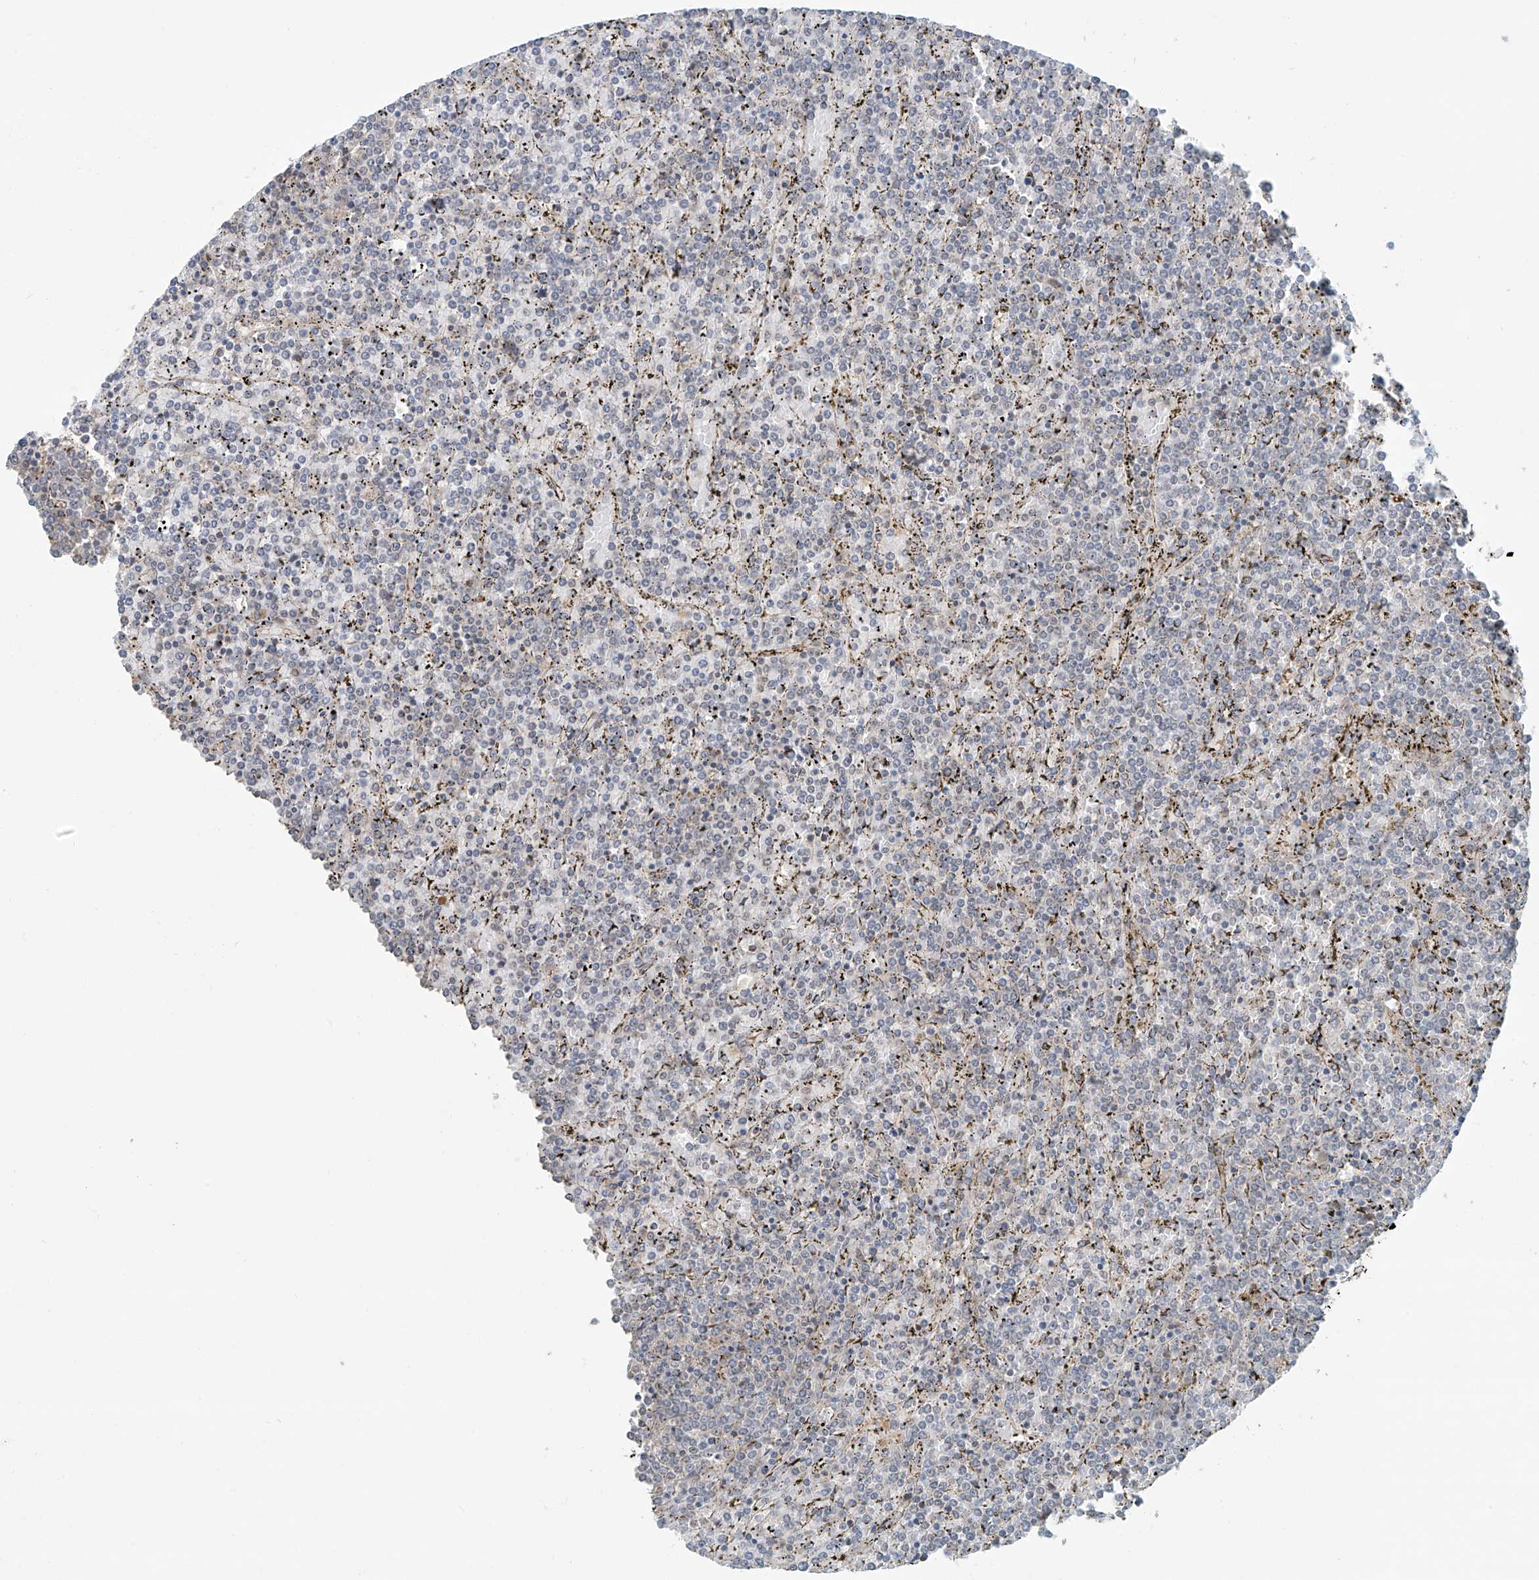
{"staining": {"intensity": "negative", "quantity": "none", "location": "none"}, "tissue": "lymphoma", "cell_type": "Tumor cells", "image_type": "cancer", "snomed": [{"axis": "morphology", "description": "Malignant lymphoma, non-Hodgkin's type, Low grade"}, {"axis": "topography", "description": "Spleen"}], "caption": "IHC image of low-grade malignant lymphoma, non-Hodgkin's type stained for a protein (brown), which reveals no positivity in tumor cells.", "gene": "ZNF16", "patient": {"sex": "female", "age": 19}}